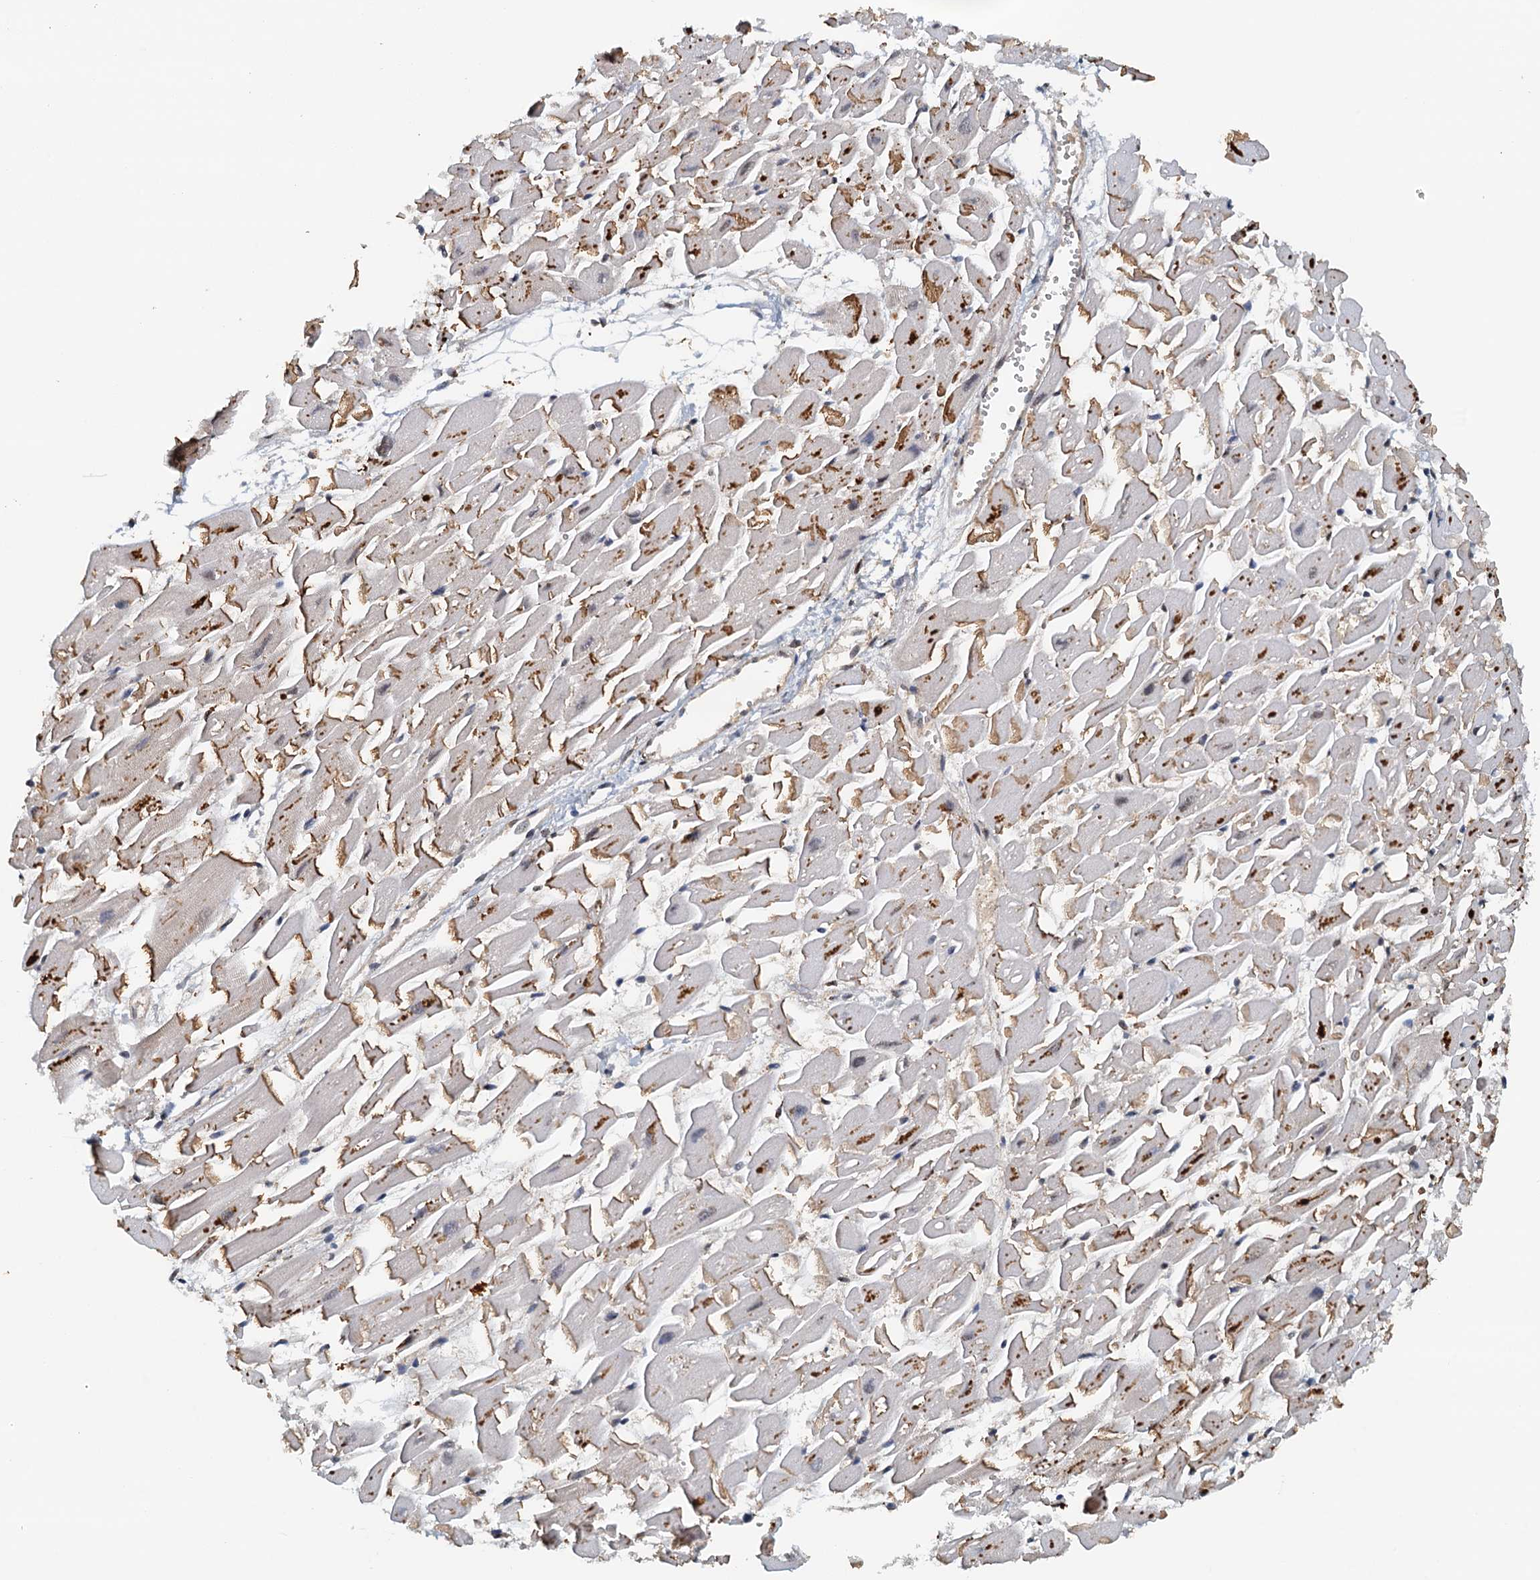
{"staining": {"intensity": "strong", "quantity": "25%-75%", "location": "cytoplasmic/membranous,nuclear"}, "tissue": "heart muscle", "cell_type": "Cardiomyocytes", "image_type": "normal", "snomed": [{"axis": "morphology", "description": "Normal tissue, NOS"}, {"axis": "topography", "description": "Heart"}], "caption": "DAB immunohistochemical staining of normal human heart muscle reveals strong cytoplasmic/membranous,nuclear protein positivity in about 25%-75% of cardiomyocytes.", "gene": "UBL7", "patient": {"sex": "female", "age": 64}}